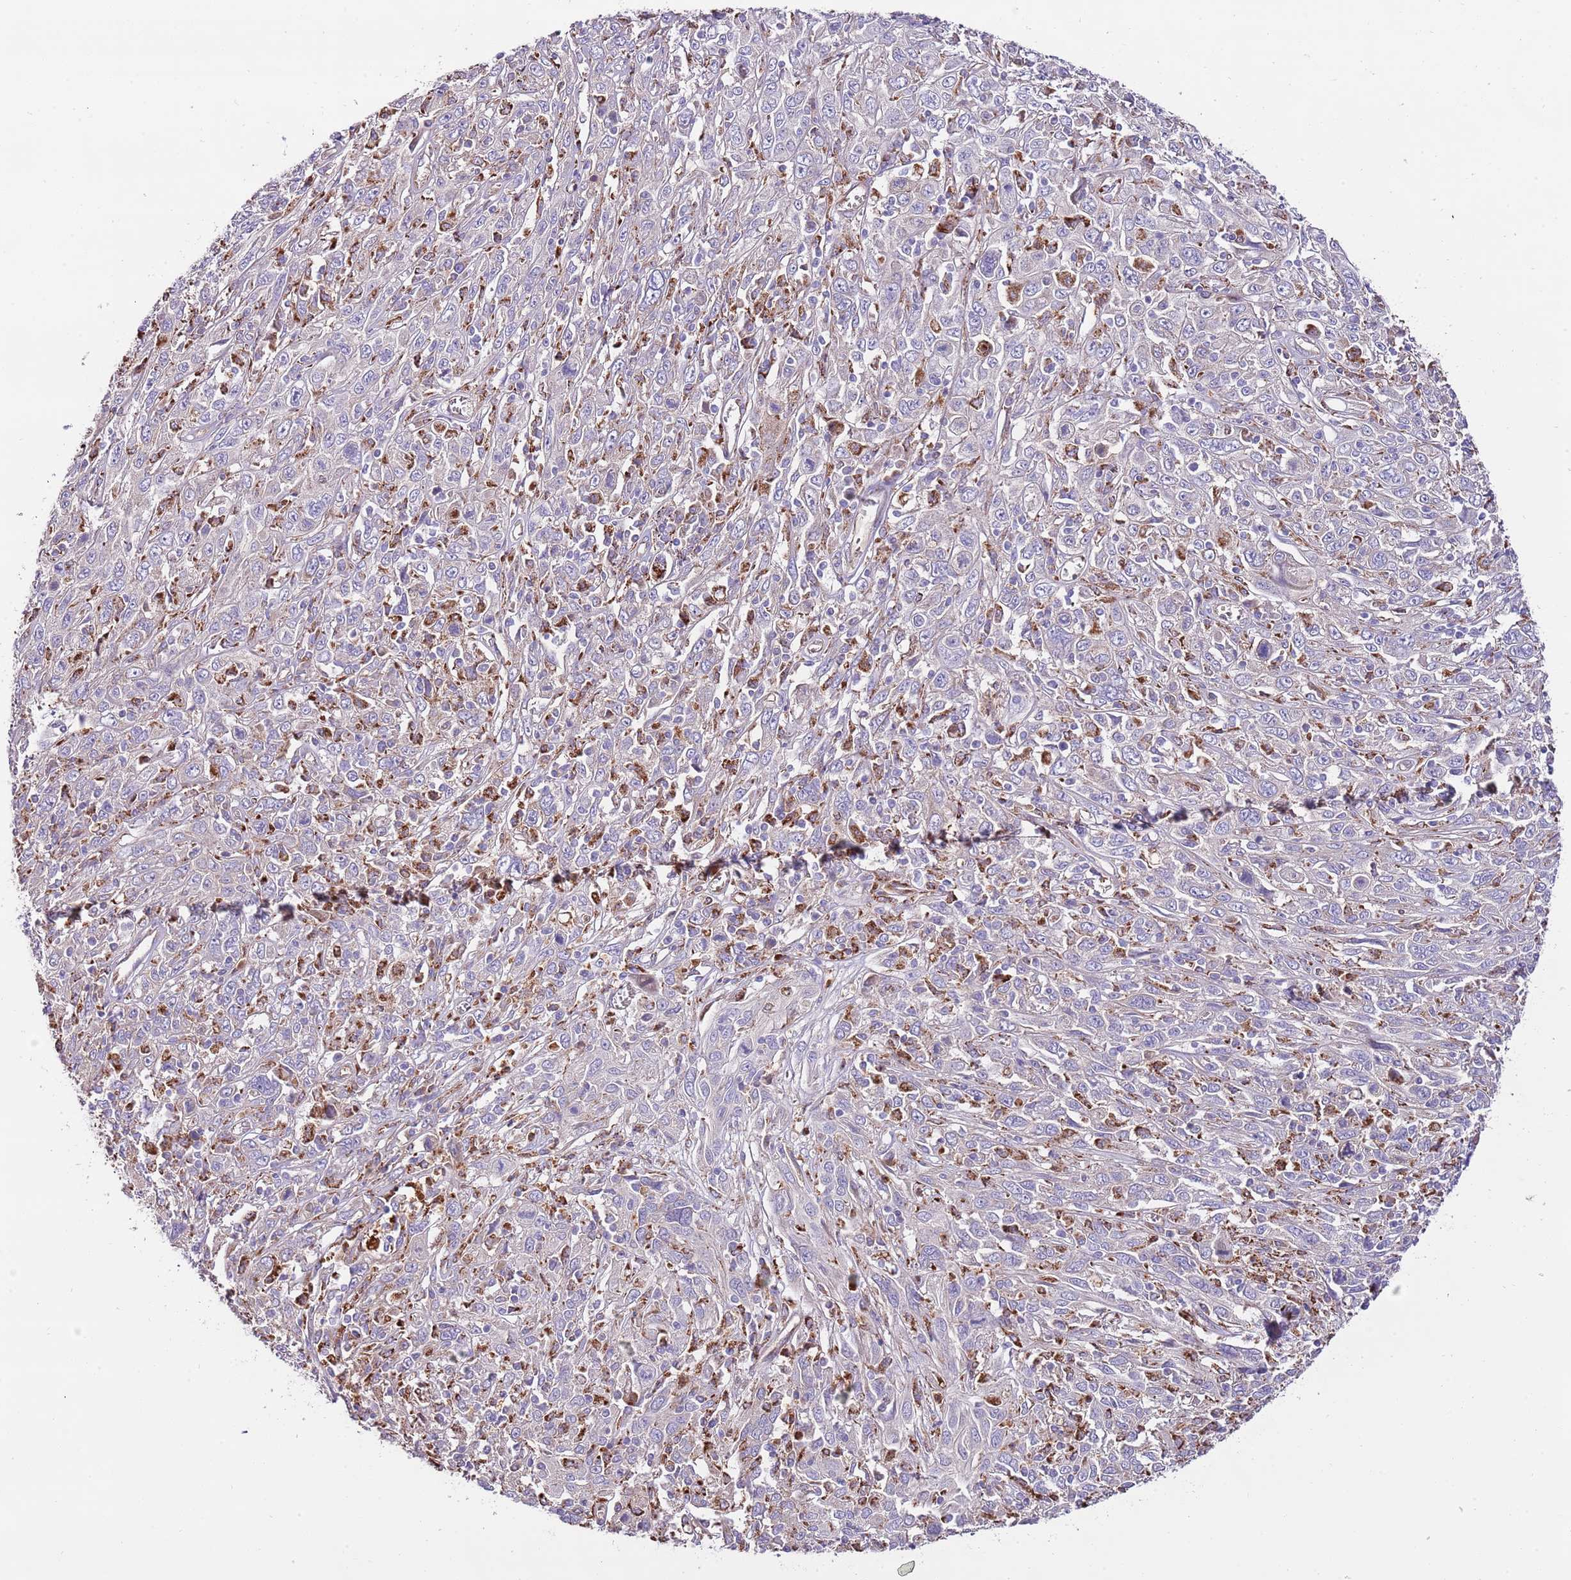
{"staining": {"intensity": "strong", "quantity": "<25%", "location": "cytoplasmic/membranous"}, "tissue": "cervical cancer", "cell_type": "Tumor cells", "image_type": "cancer", "snomed": [{"axis": "morphology", "description": "Squamous cell carcinoma, NOS"}, {"axis": "topography", "description": "Cervix"}], "caption": "Cervical cancer stained with a protein marker displays strong staining in tumor cells.", "gene": "DOCK6", "patient": {"sex": "female", "age": 46}}